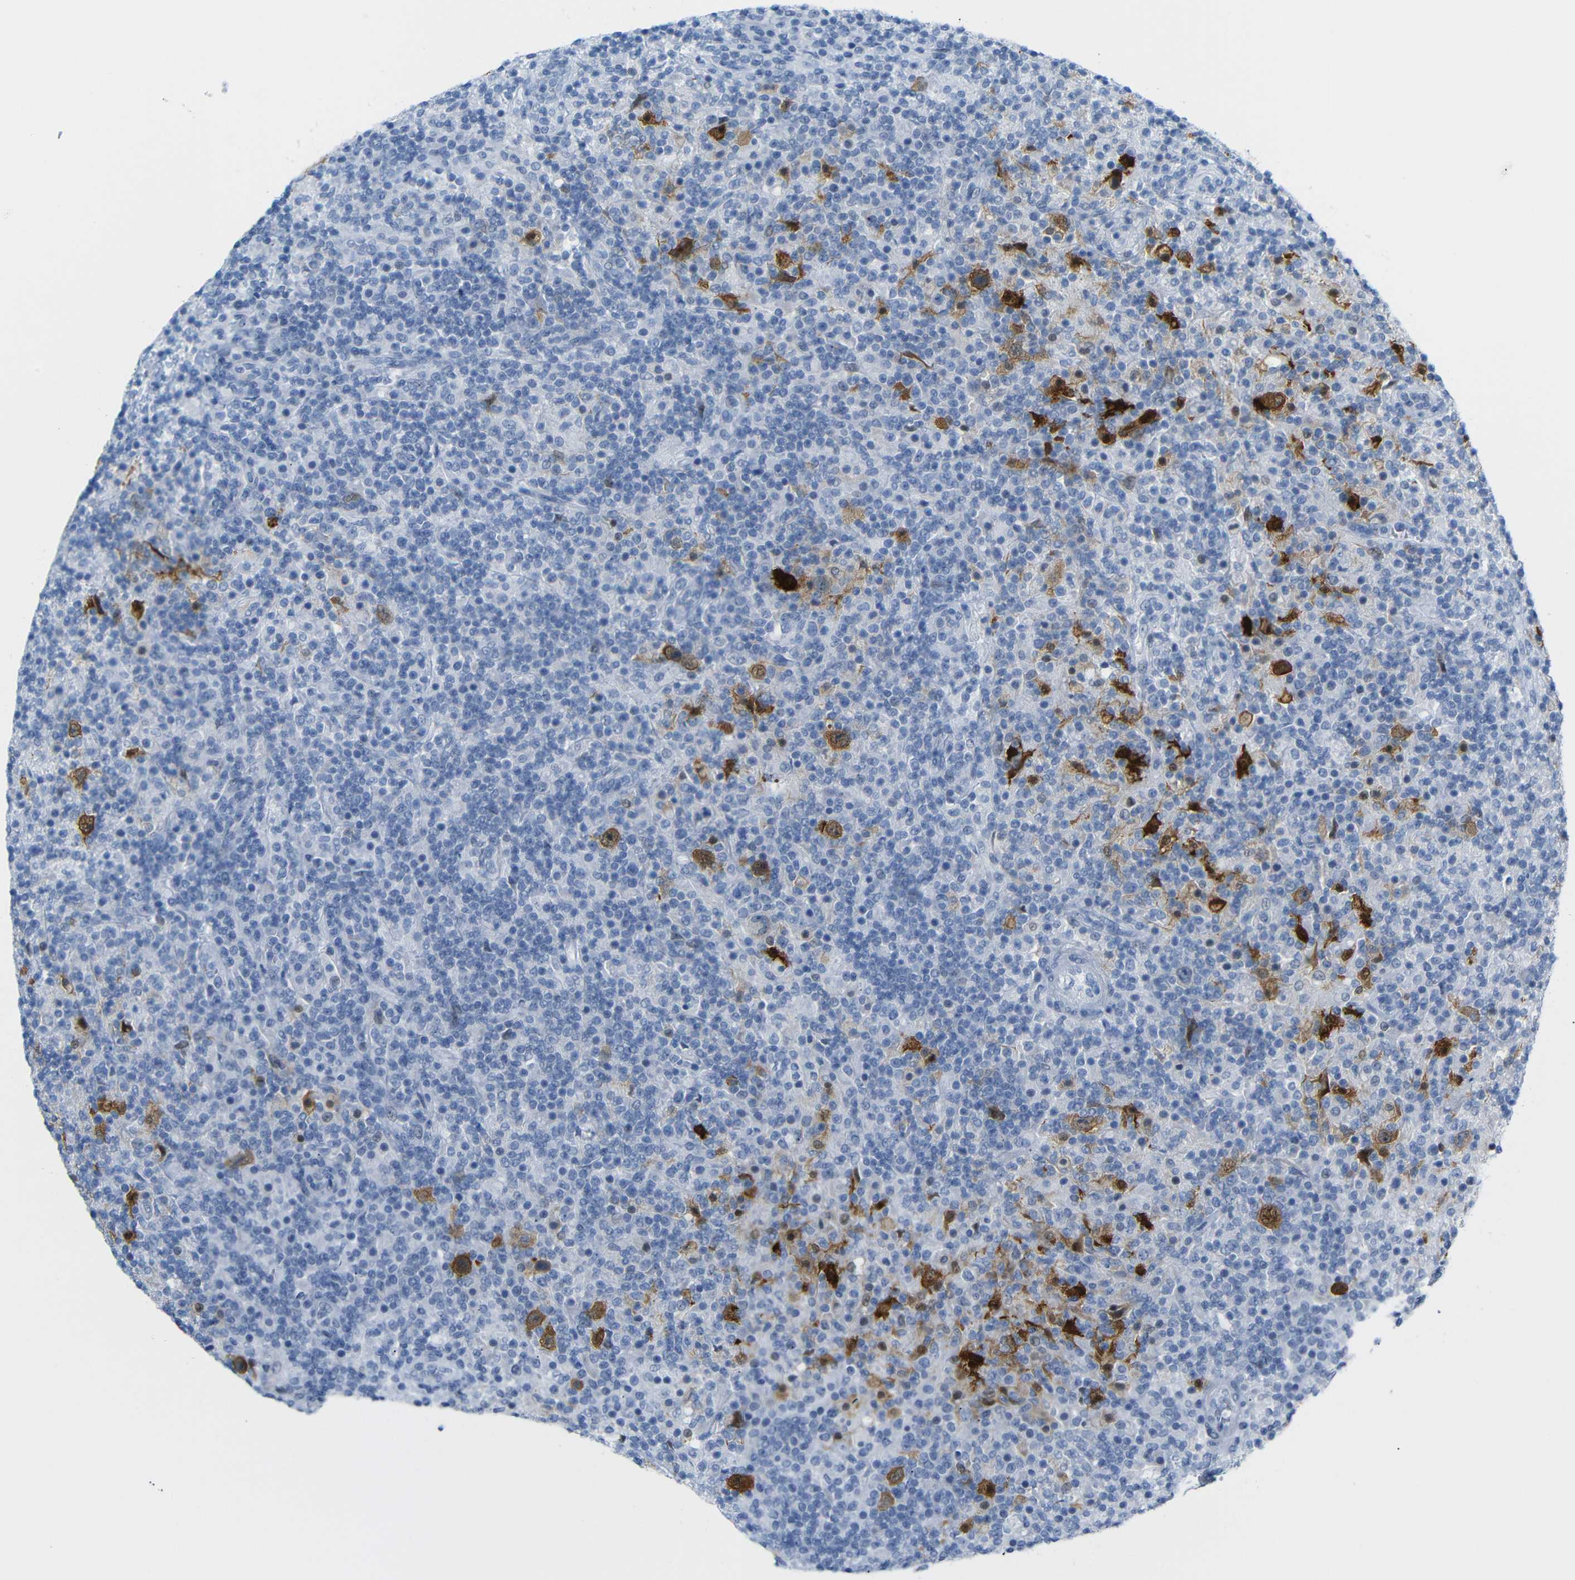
{"staining": {"intensity": "strong", "quantity": ">75%", "location": "cytoplasmic/membranous"}, "tissue": "lymphoma", "cell_type": "Tumor cells", "image_type": "cancer", "snomed": [{"axis": "morphology", "description": "Hodgkin's disease, NOS"}, {"axis": "topography", "description": "Lymph node"}], "caption": "Brown immunohistochemical staining in human lymphoma displays strong cytoplasmic/membranous expression in approximately >75% of tumor cells.", "gene": "MT1A", "patient": {"sex": "male", "age": 70}}